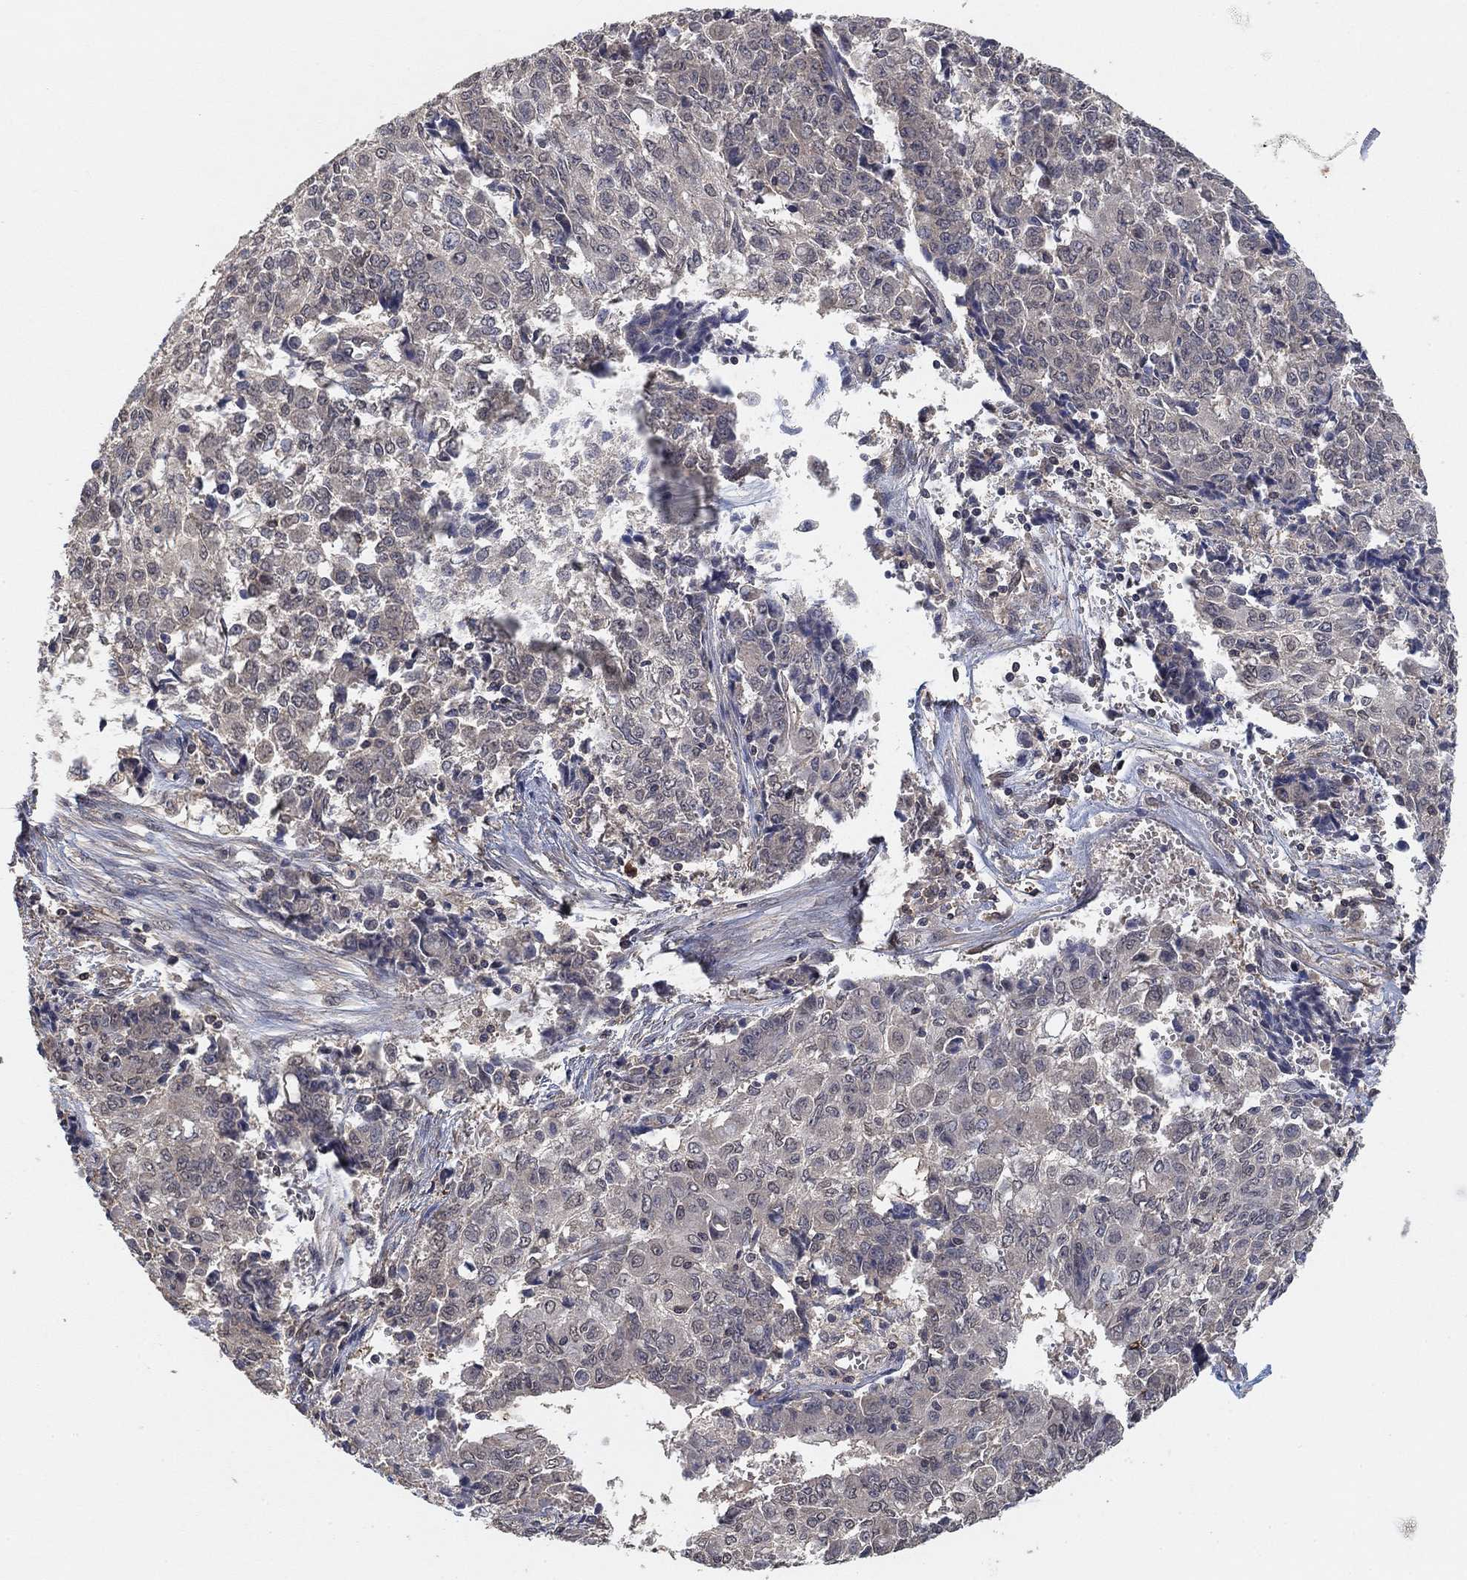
{"staining": {"intensity": "negative", "quantity": "none", "location": "none"}, "tissue": "ovarian cancer", "cell_type": "Tumor cells", "image_type": "cancer", "snomed": [{"axis": "morphology", "description": "Carcinoma, endometroid"}, {"axis": "topography", "description": "Ovary"}], "caption": "IHC of human ovarian cancer displays no staining in tumor cells.", "gene": "CCDC43", "patient": {"sex": "female", "age": 42}}